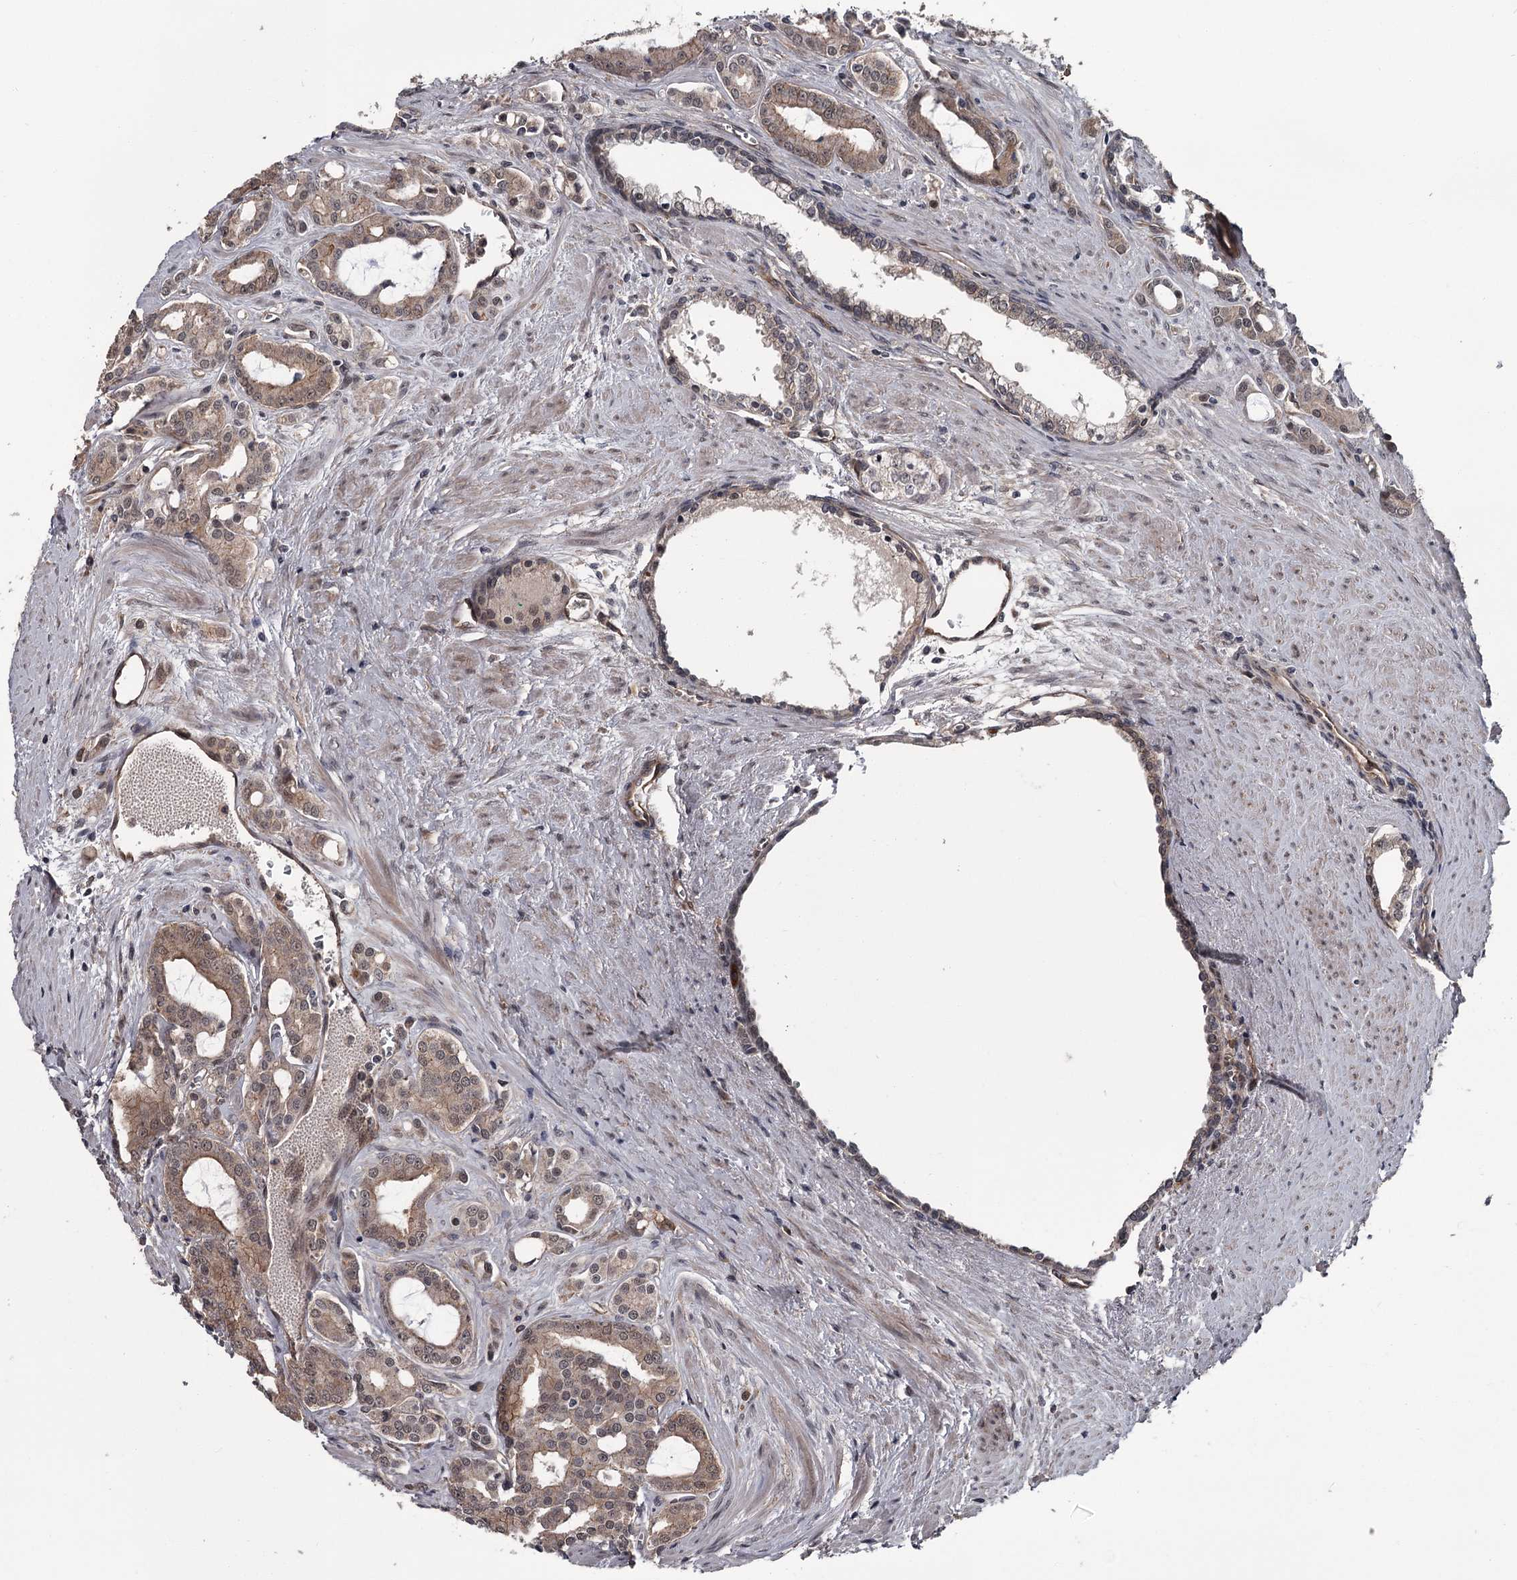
{"staining": {"intensity": "moderate", "quantity": ">75%", "location": "cytoplasmic/membranous"}, "tissue": "prostate cancer", "cell_type": "Tumor cells", "image_type": "cancer", "snomed": [{"axis": "morphology", "description": "Adenocarcinoma, High grade"}, {"axis": "topography", "description": "Prostate"}], "caption": "Protein expression by immunohistochemistry reveals moderate cytoplasmic/membranous staining in about >75% of tumor cells in prostate adenocarcinoma (high-grade).", "gene": "CDC42EP2", "patient": {"sex": "male", "age": 72}}